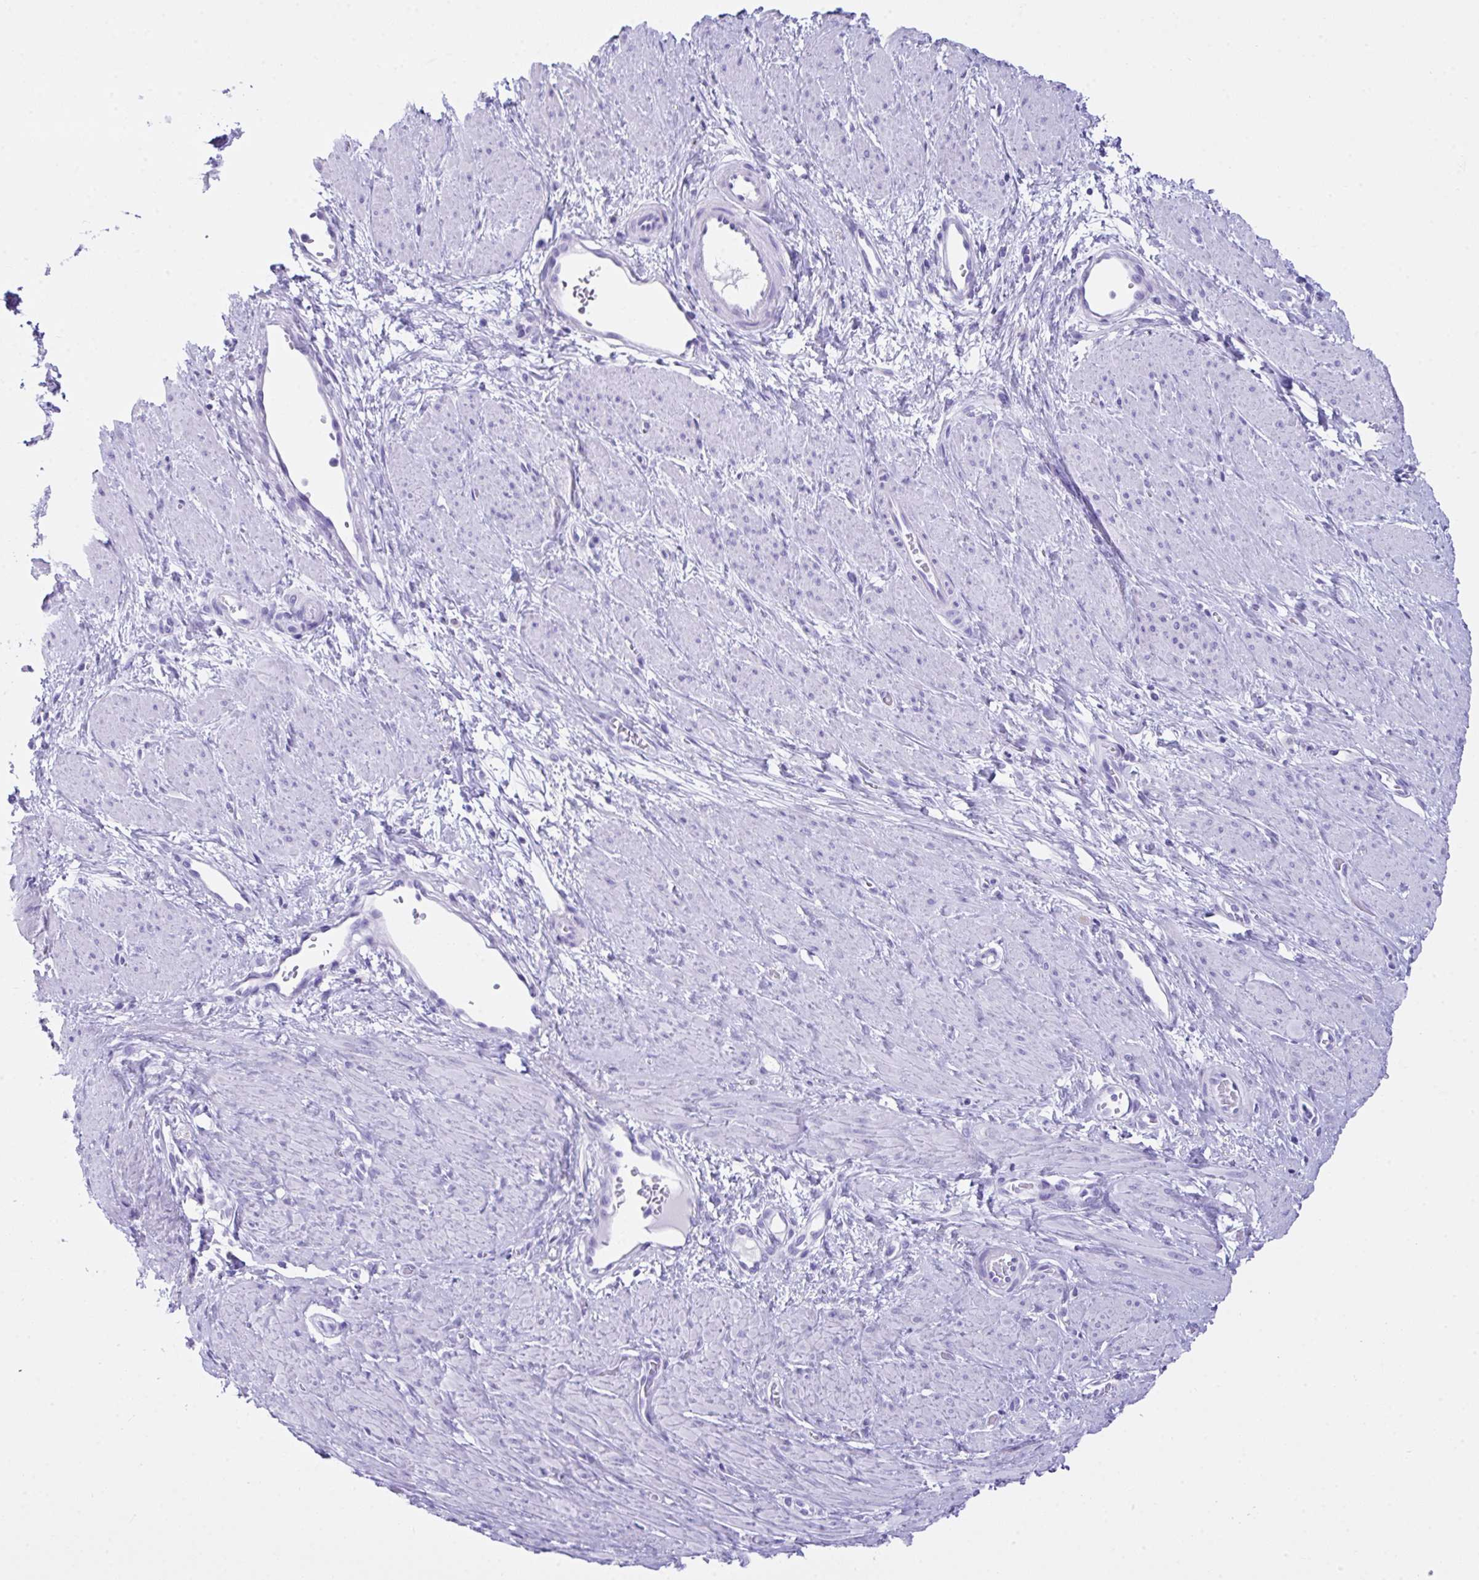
{"staining": {"intensity": "negative", "quantity": "none", "location": "none"}, "tissue": "smooth muscle", "cell_type": "Smooth muscle cells", "image_type": "normal", "snomed": [{"axis": "morphology", "description": "Normal tissue, NOS"}, {"axis": "topography", "description": "Smooth muscle"}, {"axis": "topography", "description": "Uterus"}], "caption": "Immunohistochemical staining of normal smooth muscle demonstrates no significant expression in smooth muscle cells.", "gene": "LGALS4", "patient": {"sex": "female", "age": 39}}